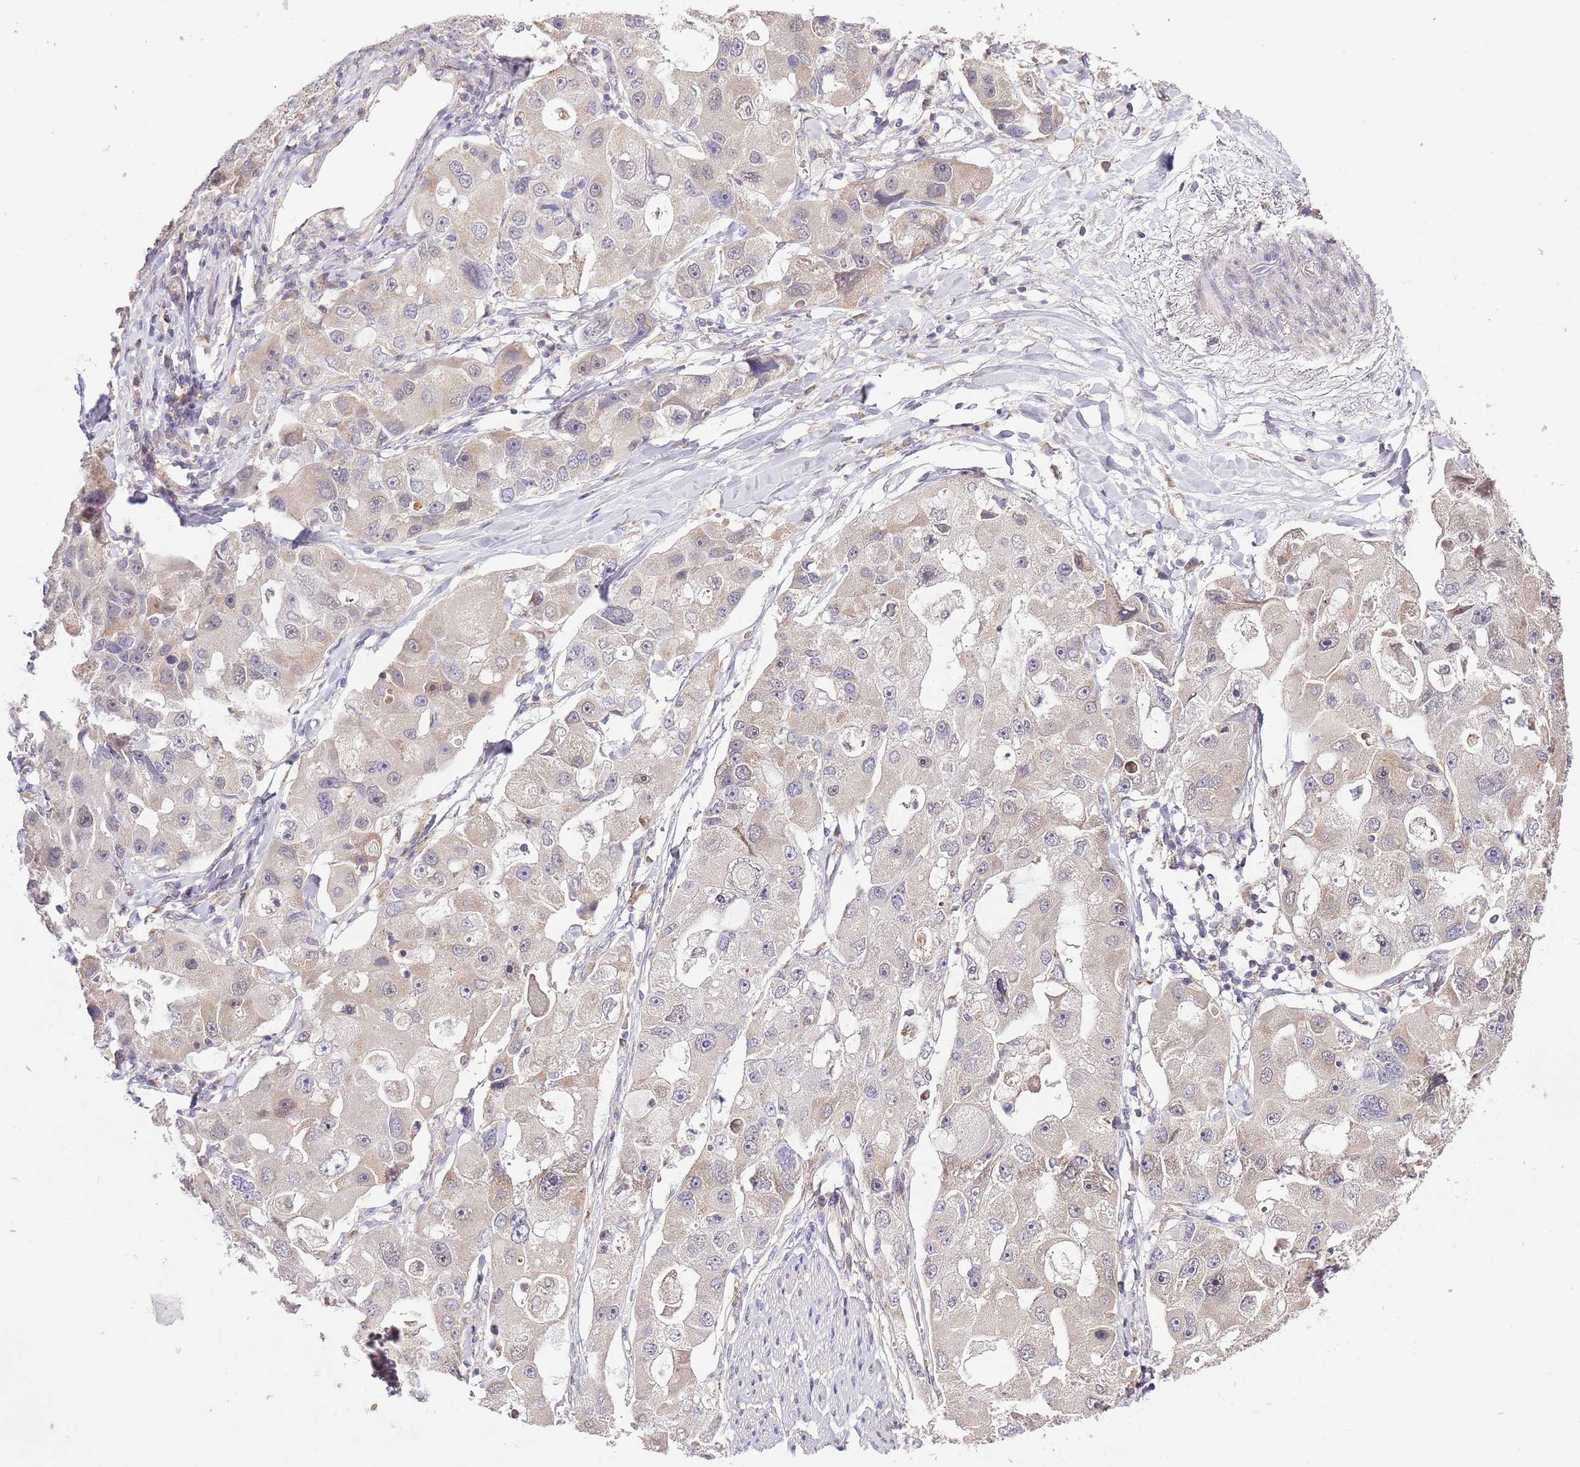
{"staining": {"intensity": "negative", "quantity": "none", "location": "none"}, "tissue": "lung cancer", "cell_type": "Tumor cells", "image_type": "cancer", "snomed": [{"axis": "morphology", "description": "Adenocarcinoma, NOS"}, {"axis": "topography", "description": "Lung"}], "caption": "Lung adenocarcinoma was stained to show a protein in brown. There is no significant staining in tumor cells.", "gene": "IVD", "patient": {"sex": "female", "age": 54}}